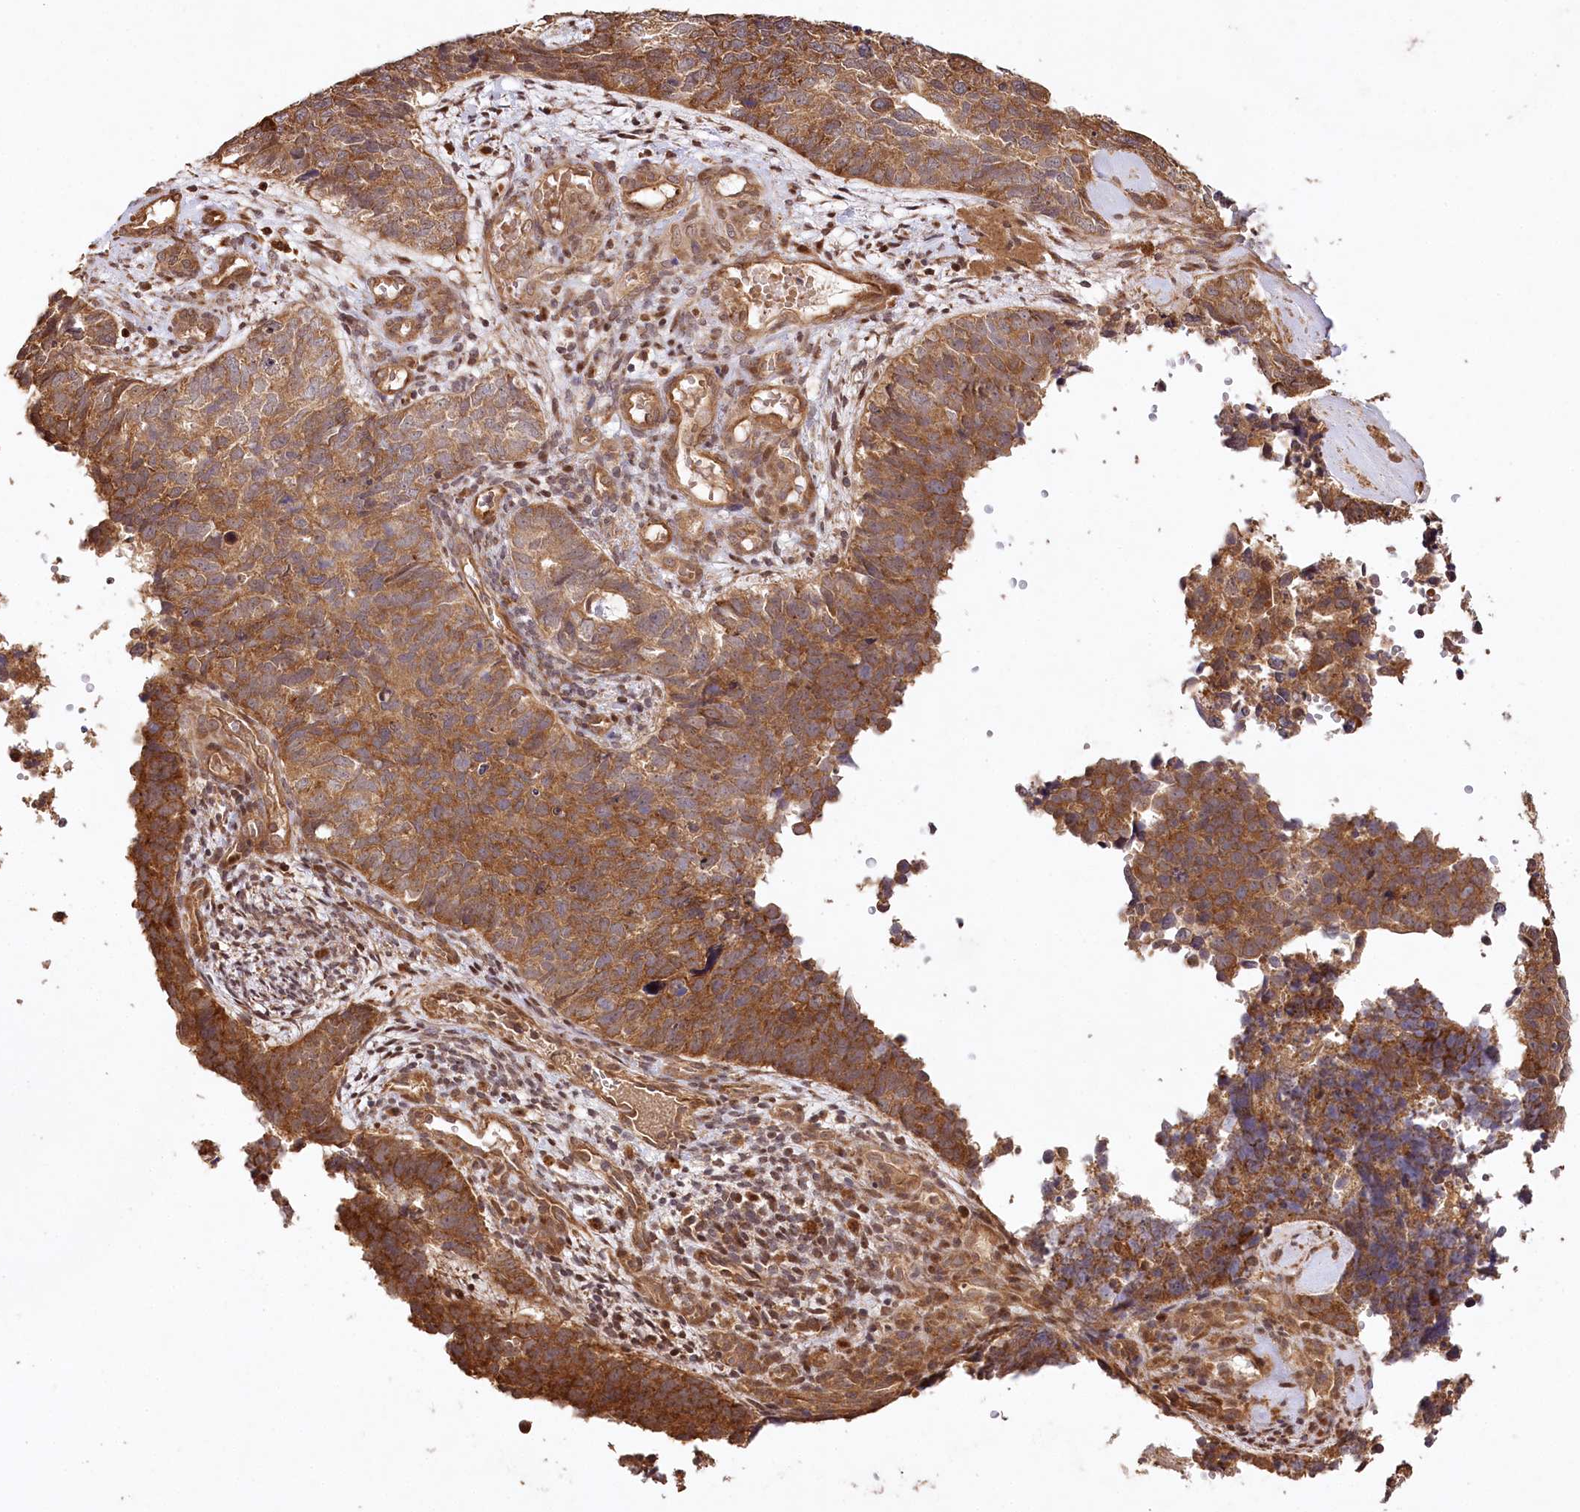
{"staining": {"intensity": "moderate", "quantity": ">75%", "location": "cytoplasmic/membranous"}, "tissue": "cervical cancer", "cell_type": "Tumor cells", "image_type": "cancer", "snomed": [{"axis": "morphology", "description": "Squamous cell carcinoma, NOS"}, {"axis": "topography", "description": "Cervix"}], "caption": "Squamous cell carcinoma (cervical) stained with DAB (3,3'-diaminobenzidine) IHC exhibits medium levels of moderate cytoplasmic/membranous staining in approximately >75% of tumor cells.", "gene": "LSS", "patient": {"sex": "female", "age": 63}}